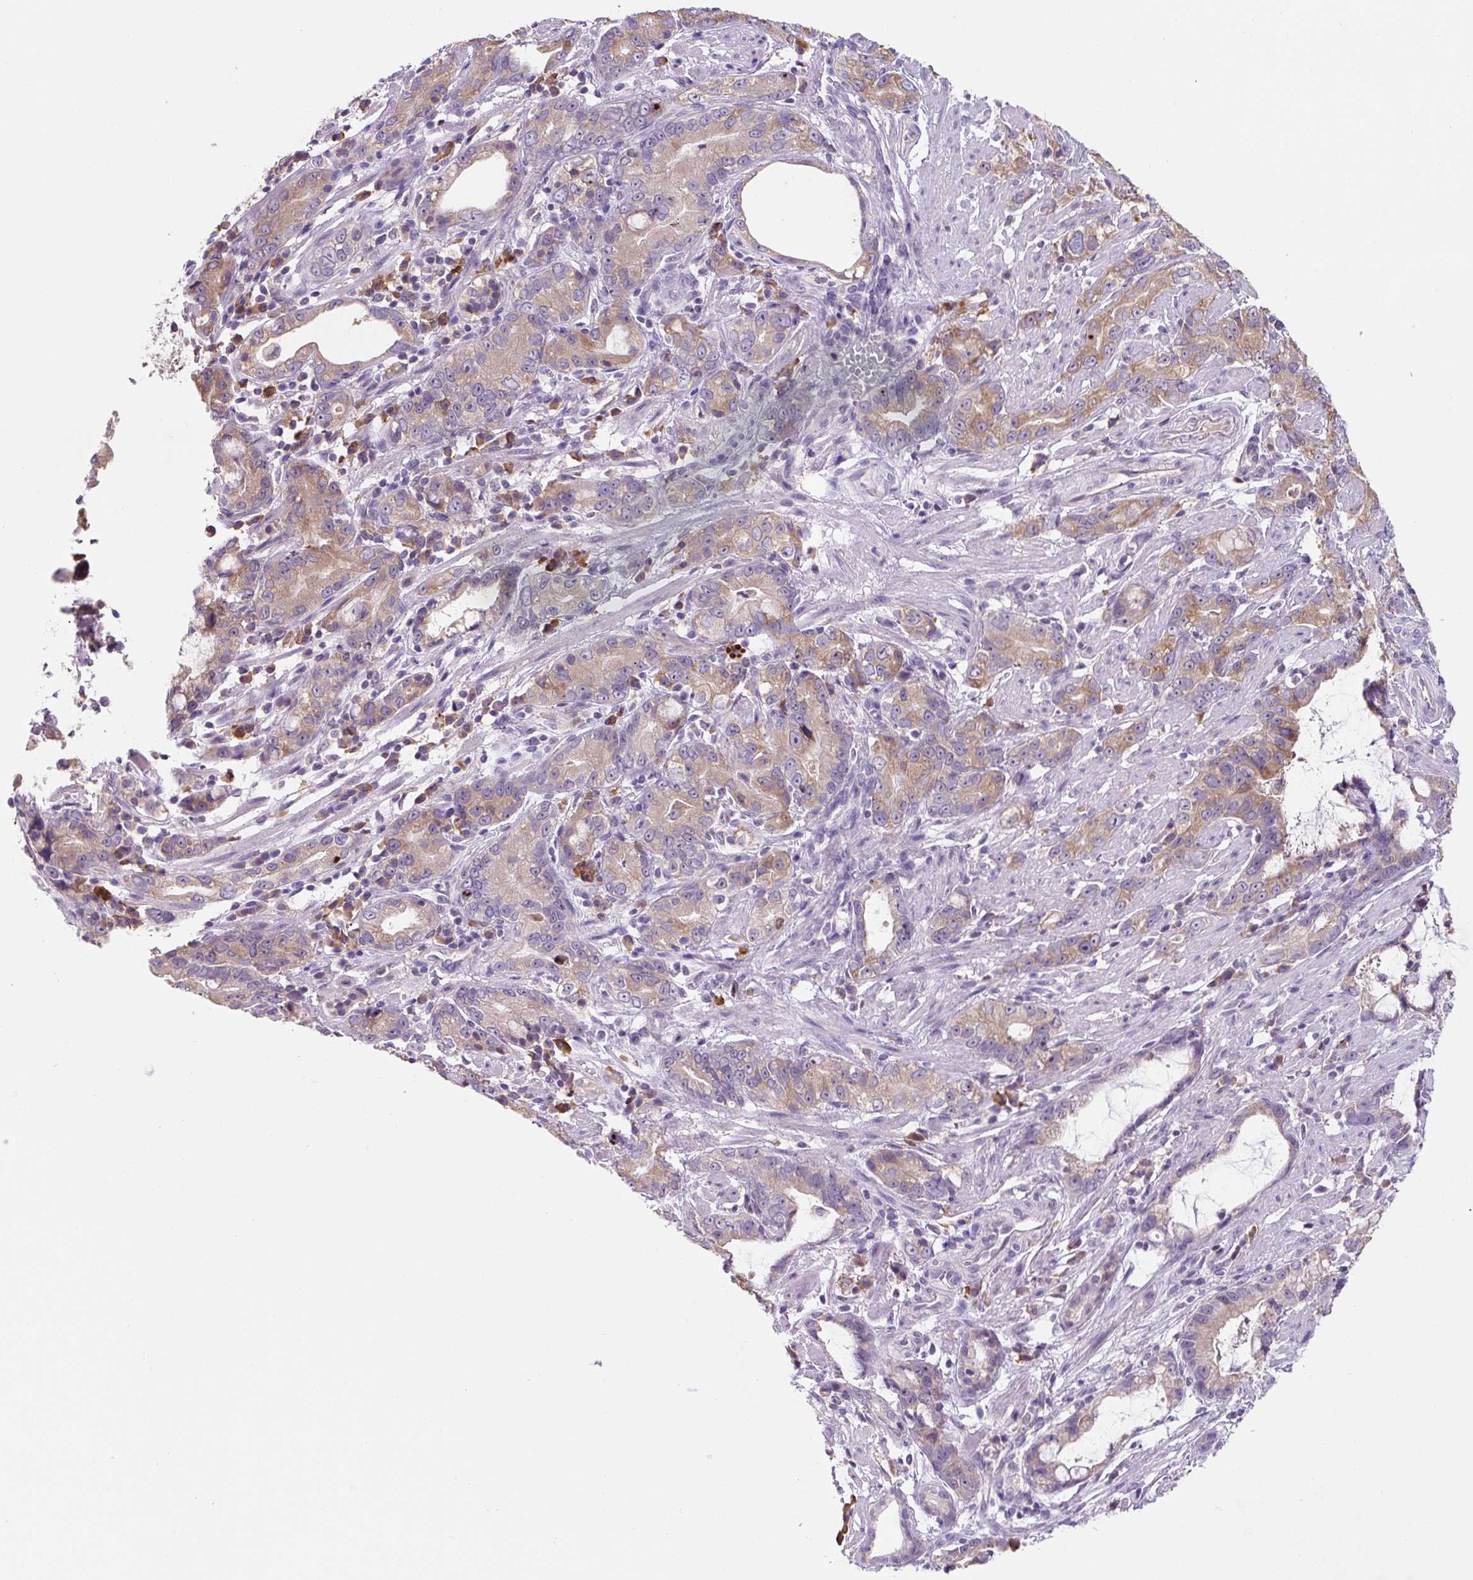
{"staining": {"intensity": "moderate", "quantity": "25%-75%", "location": "cytoplasmic/membranous"}, "tissue": "stomach cancer", "cell_type": "Tumor cells", "image_type": "cancer", "snomed": [{"axis": "morphology", "description": "Adenocarcinoma, NOS"}, {"axis": "topography", "description": "Stomach"}], "caption": "Immunohistochemistry (IHC) micrograph of neoplastic tissue: stomach cancer stained using IHC reveals medium levels of moderate protein expression localized specifically in the cytoplasmic/membranous of tumor cells, appearing as a cytoplasmic/membranous brown color.", "gene": "FZD5", "patient": {"sex": "male", "age": 55}}